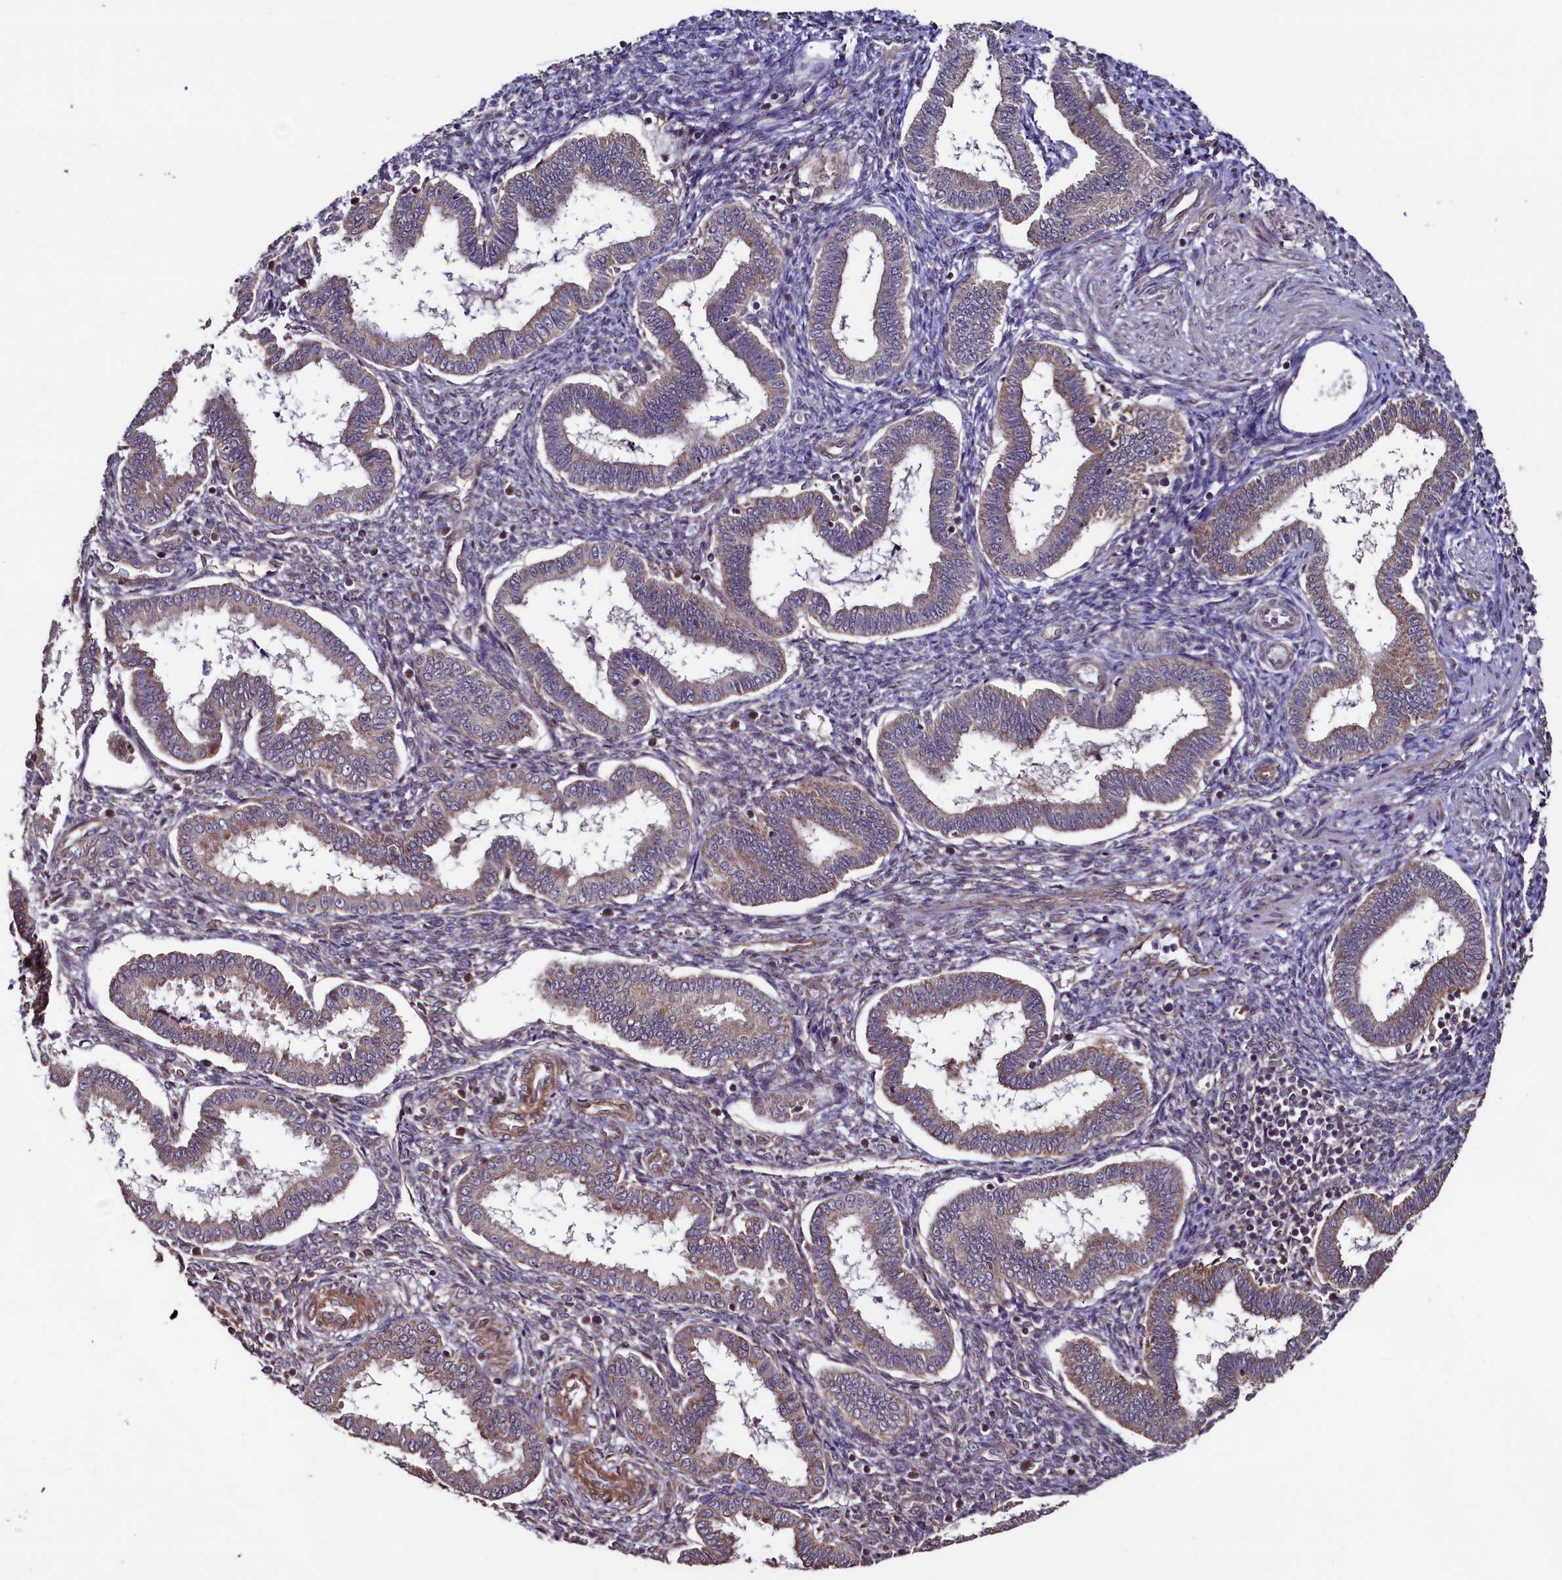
{"staining": {"intensity": "weak", "quantity": "<25%", "location": "cytoplasmic/membranous"}, "tissue": "endometrium", "cell_type": "Cells in endometrial stroma", "image_type": "normal", "snomed": [{"axis": "morphology", "description": "Normal tissue, NOS"}, {"axis": "topography", "description": "Endometrium"}], "caption": "This histopathology image is of benign endometrium stained with immunohistochemistry to label a protein in brown with the nuclei are counter-stained blue. There is no positivity in cells in endometrial stroma.", "gene": "RBFA", "patient": {"sex": "female", "age": 24}}